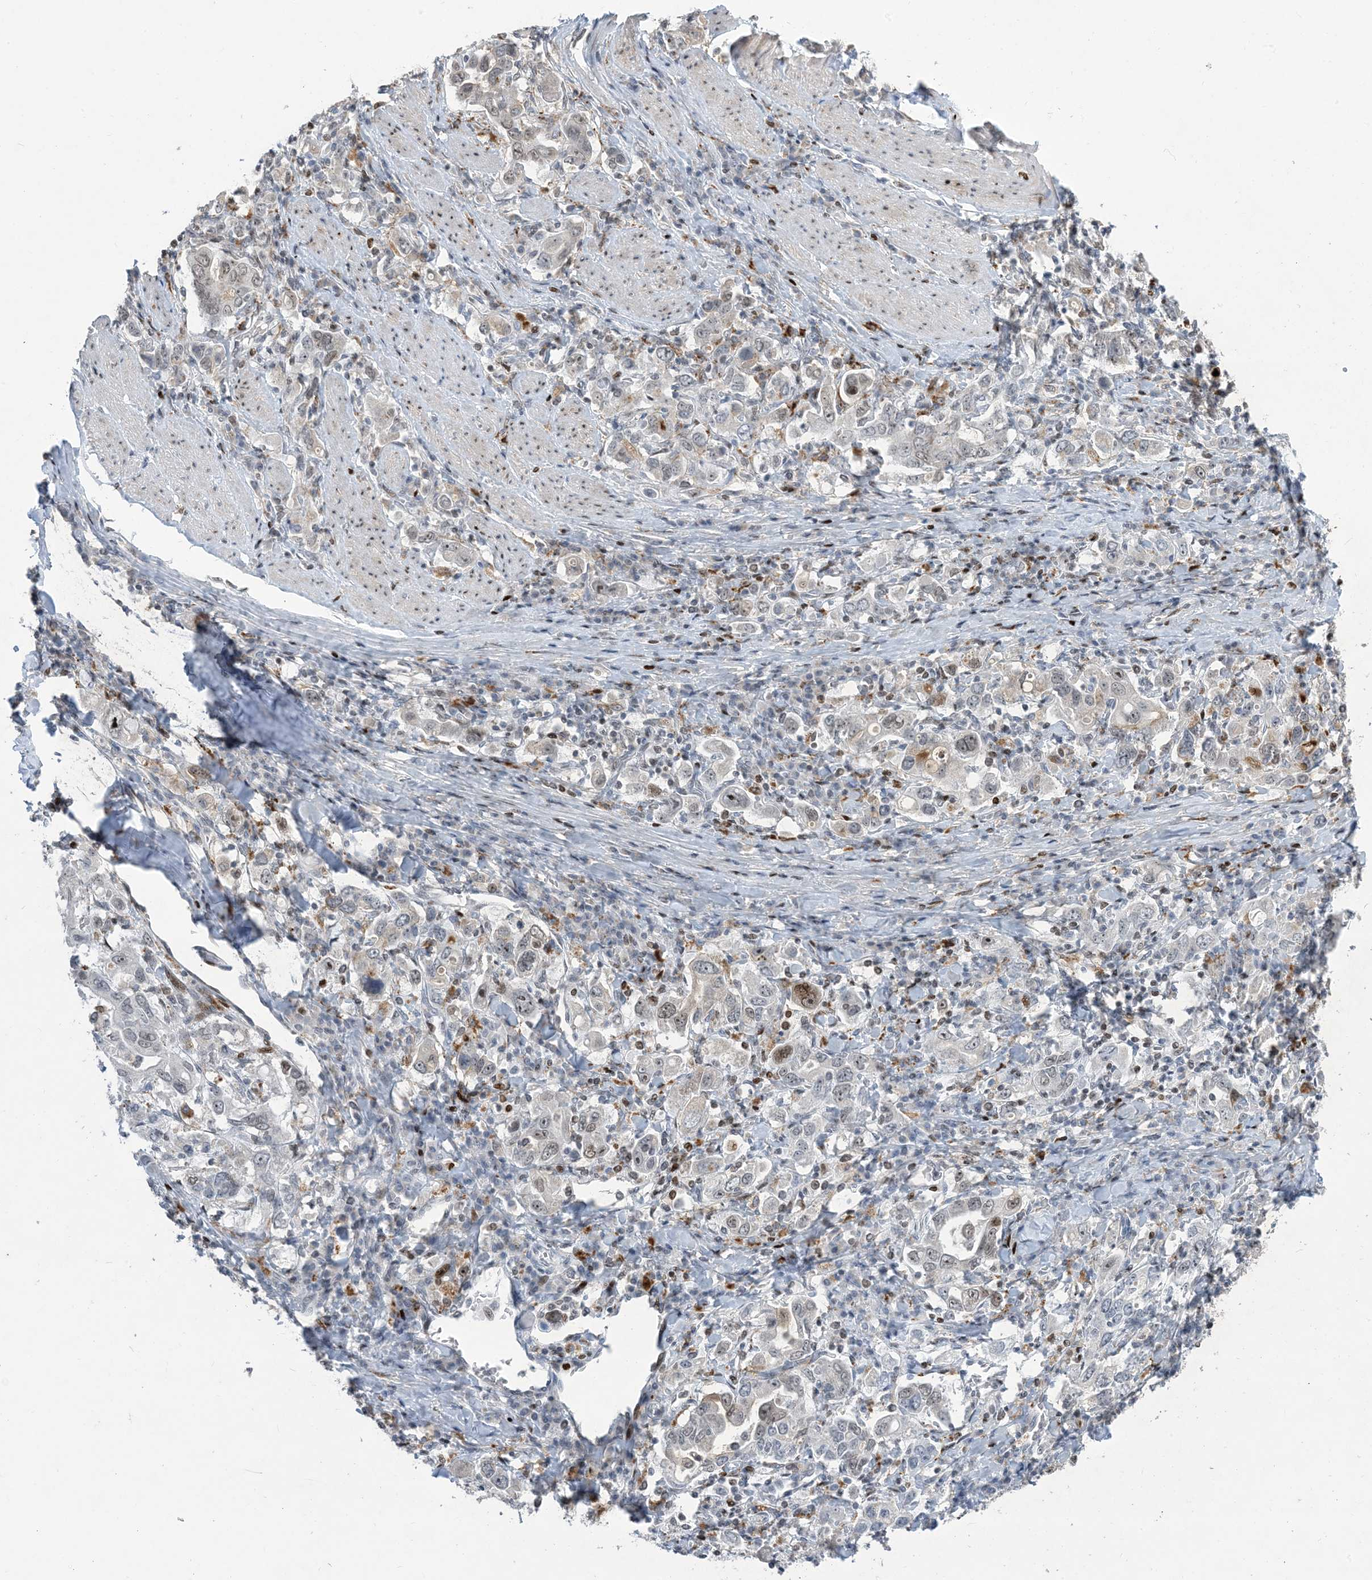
{"staining": {"intensity": "negative", "quantity": "none", "location": "none"}, "tissue": "stomach cancer", "cell_type": "Tumor cells", "image_type": "cancer", "snomed": [{"axis": "morphology", "description": "Adenocarcinoma, NOS"}, {"axis": "topography", "description": "Stomach, upper"}], "caption": "Tumor cells are negative for protein expression in human stomach cancer (adenocarcinoma). (DAB immunohistochemistry with hematoxylin counter stain).", "gene": "SLC25A53", "patient": {"sex": "male", "age": 62}}